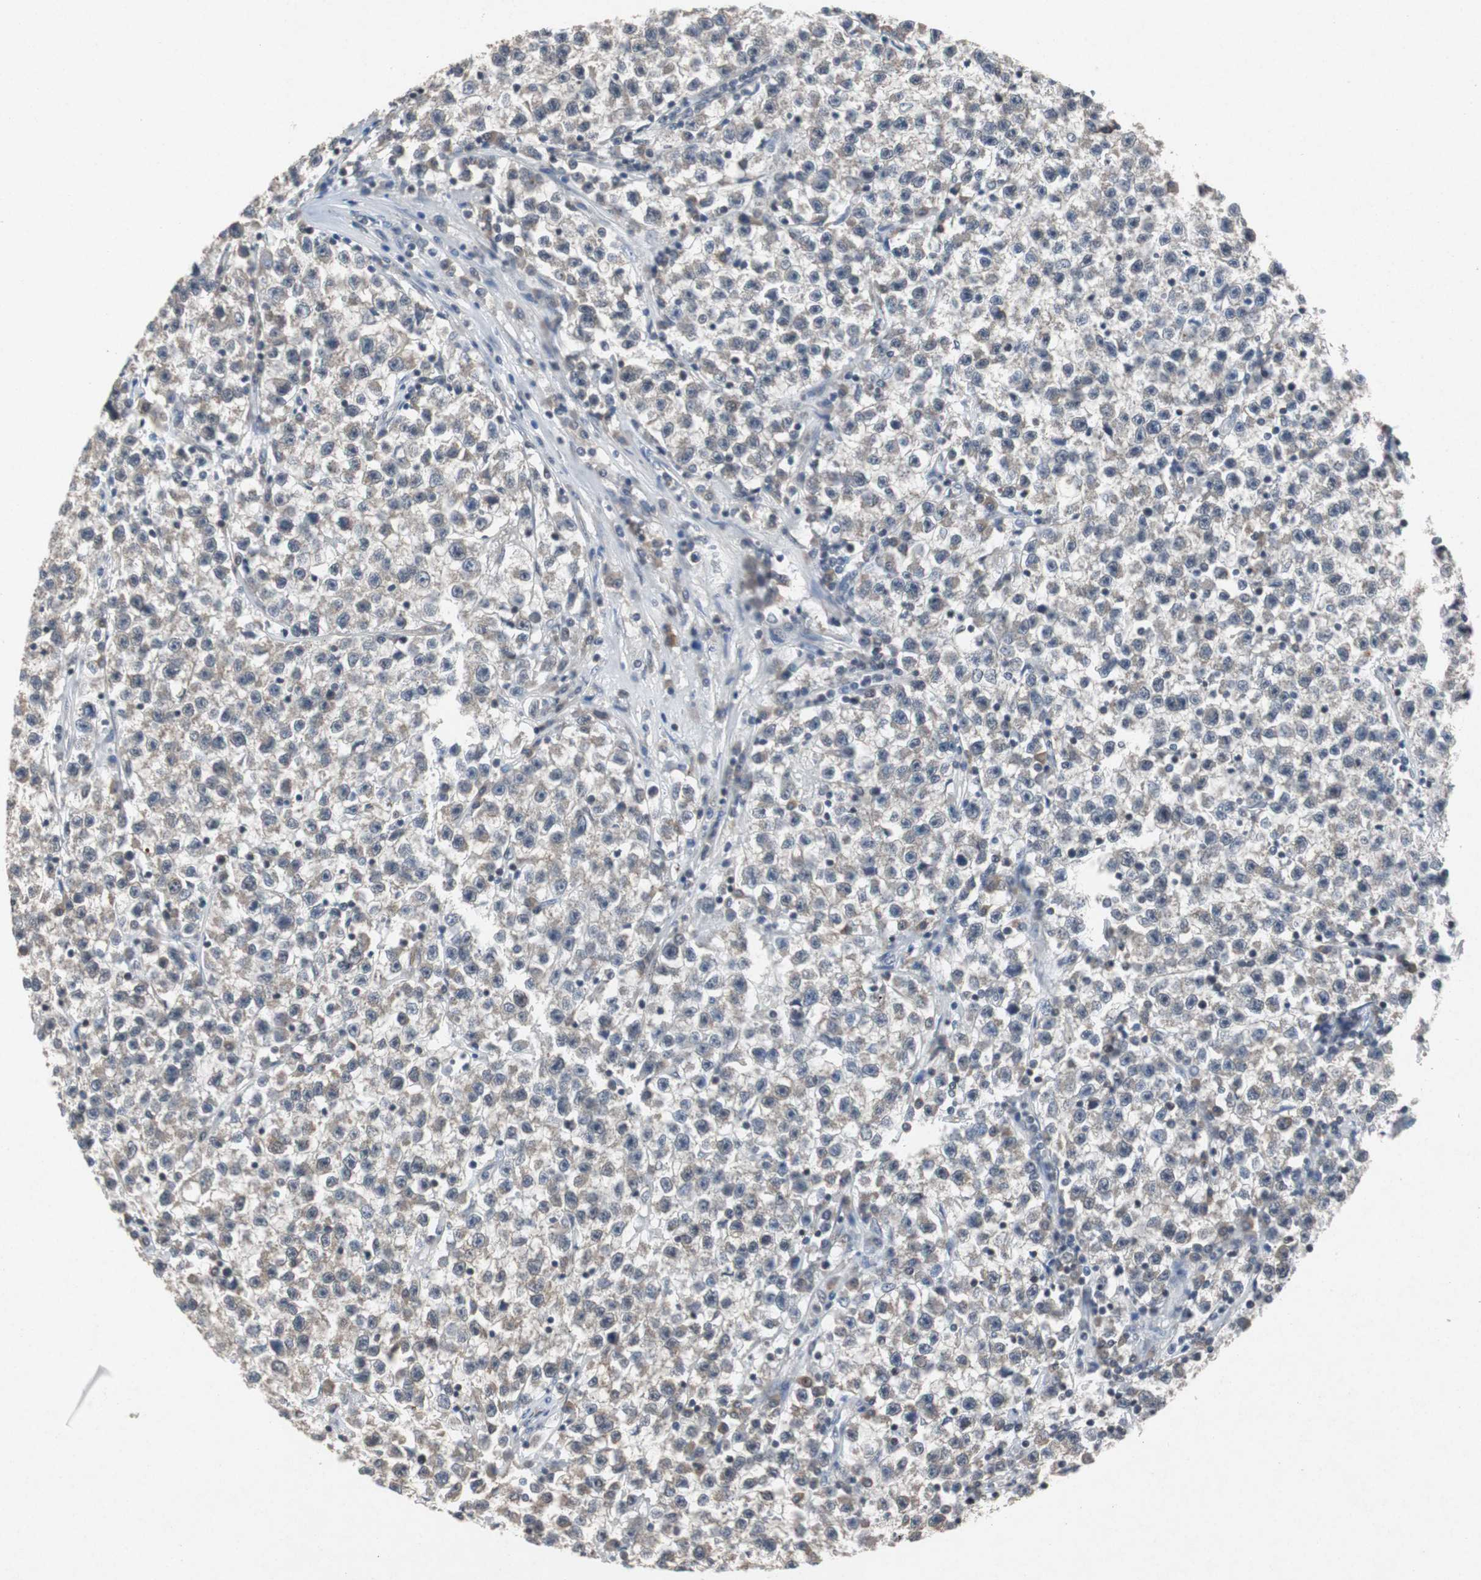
{"staining": {"intensity": "weak", "quantity": "<25%", "location": "cytoplasmic/membranous"}, "tissue": "testis cancer", "cell_type": "Tumor cells", "image_type": "cancer", "snomed": [{"axis": "morphology", "description": "Seminoma, NOS"}, {"axis": "topography", "description": "Testis"}], "caption": "The image shows no significant positivity in tumor cells of testis seminoma.", "gene": "TP63", "patient": {"sex": "male", "age": 22}}